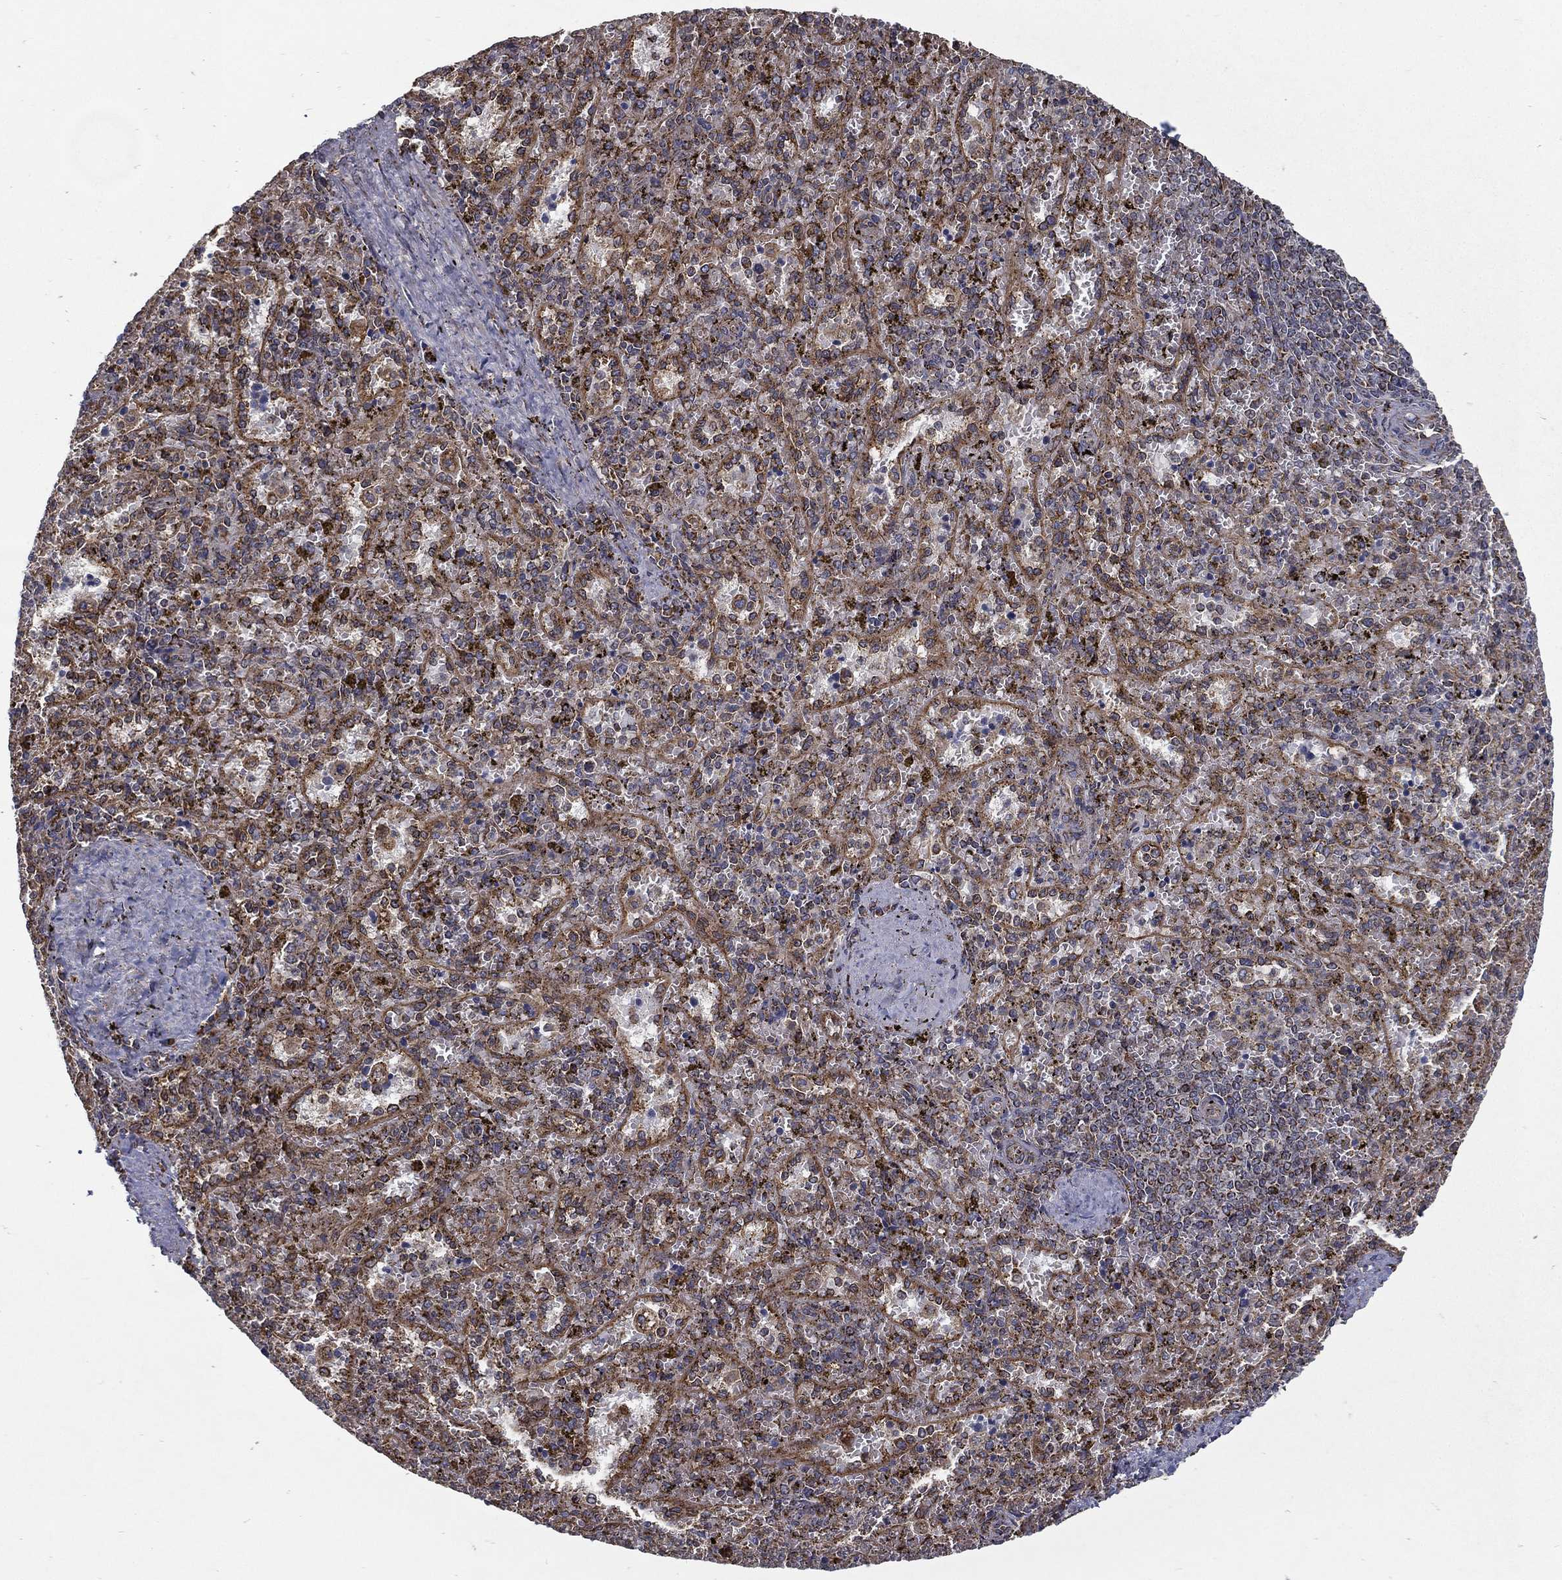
{"staining": {"intensity": "moderate", "quantity": "25%-75%", "location": "cytoplasmic/membranous"}, "tissue": "spleen", "cell_type": "Cells in red pulp", "image_type": "normal", "snomed": [{"axis": "morphology", "description": "Normal tissue, NOS"}, {"axis": "topography", "description": "Spleen"}], "caption": "Immunohistochemical staining of benign human spleen displays medium levels of moderate cytoplasmic/membranous staining in about 25%-75% of cells in red pulp.", "gene": "MT", "patient": {"sex": "female", "age": 50}}